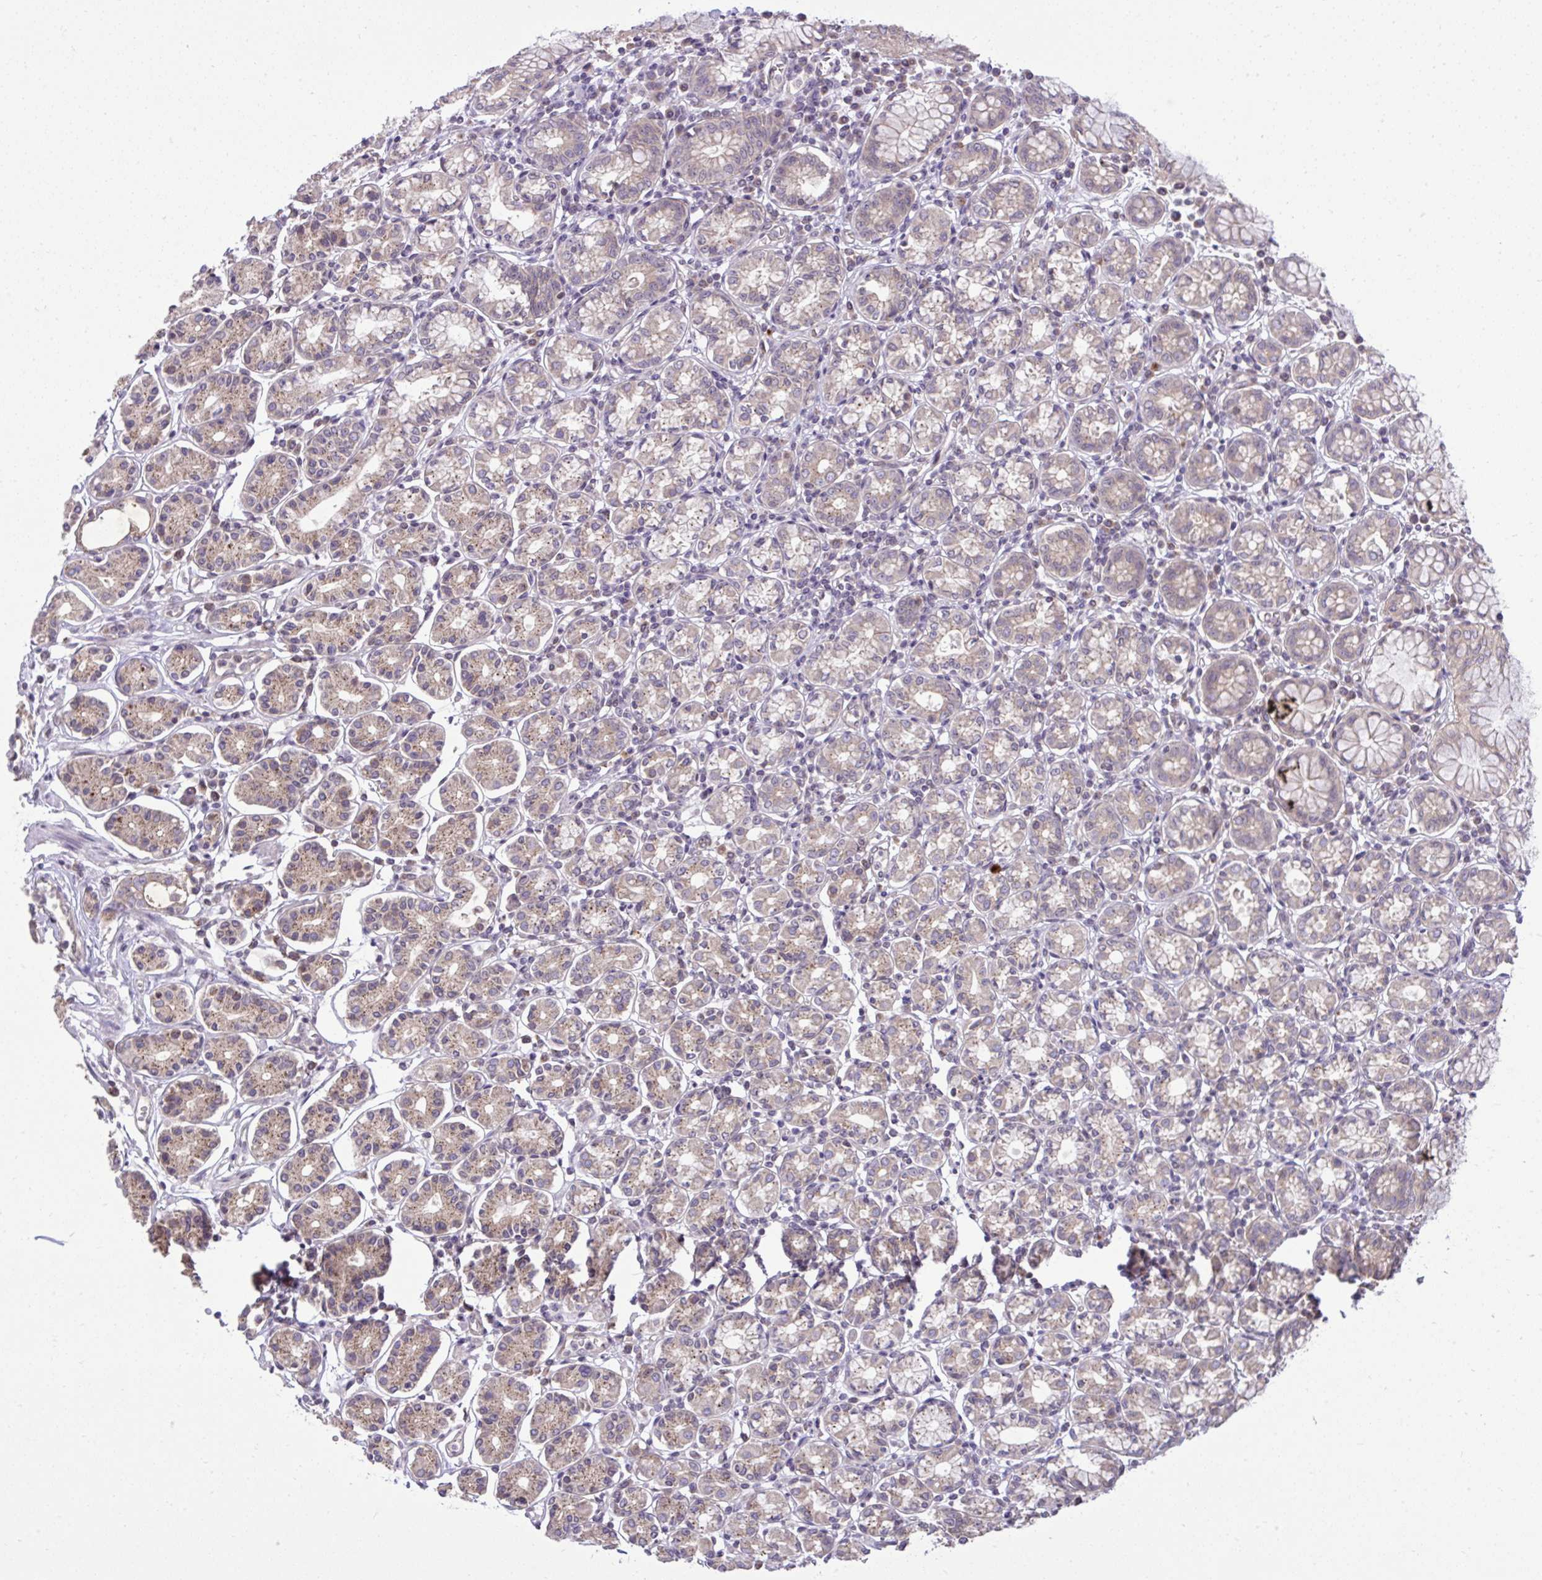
{"staining": {"intensity": "weak", "quantity": "25%-75%", "location": "cytoplasmic/membranous"}, "tissue": "stomach", "cell_type": "Glandular cells", "image_type": "normal", "snomed": [{"axis": "morphology", "description": "Normal tissue, NOS"}, {"axis": "topography", "description": "Stomach"}], "caption": "A low amount of weak cytoplasmic/membranous staining is present in approximately 25%-75% of glandular cells in normal stomach. The staining is performed using DAB brown chromogen to label protein expression. The nuclei are counter-stained blue using hematoxylin.", "gene": "CYP20A1", "patient": {"sex": "female", "age": 62}}